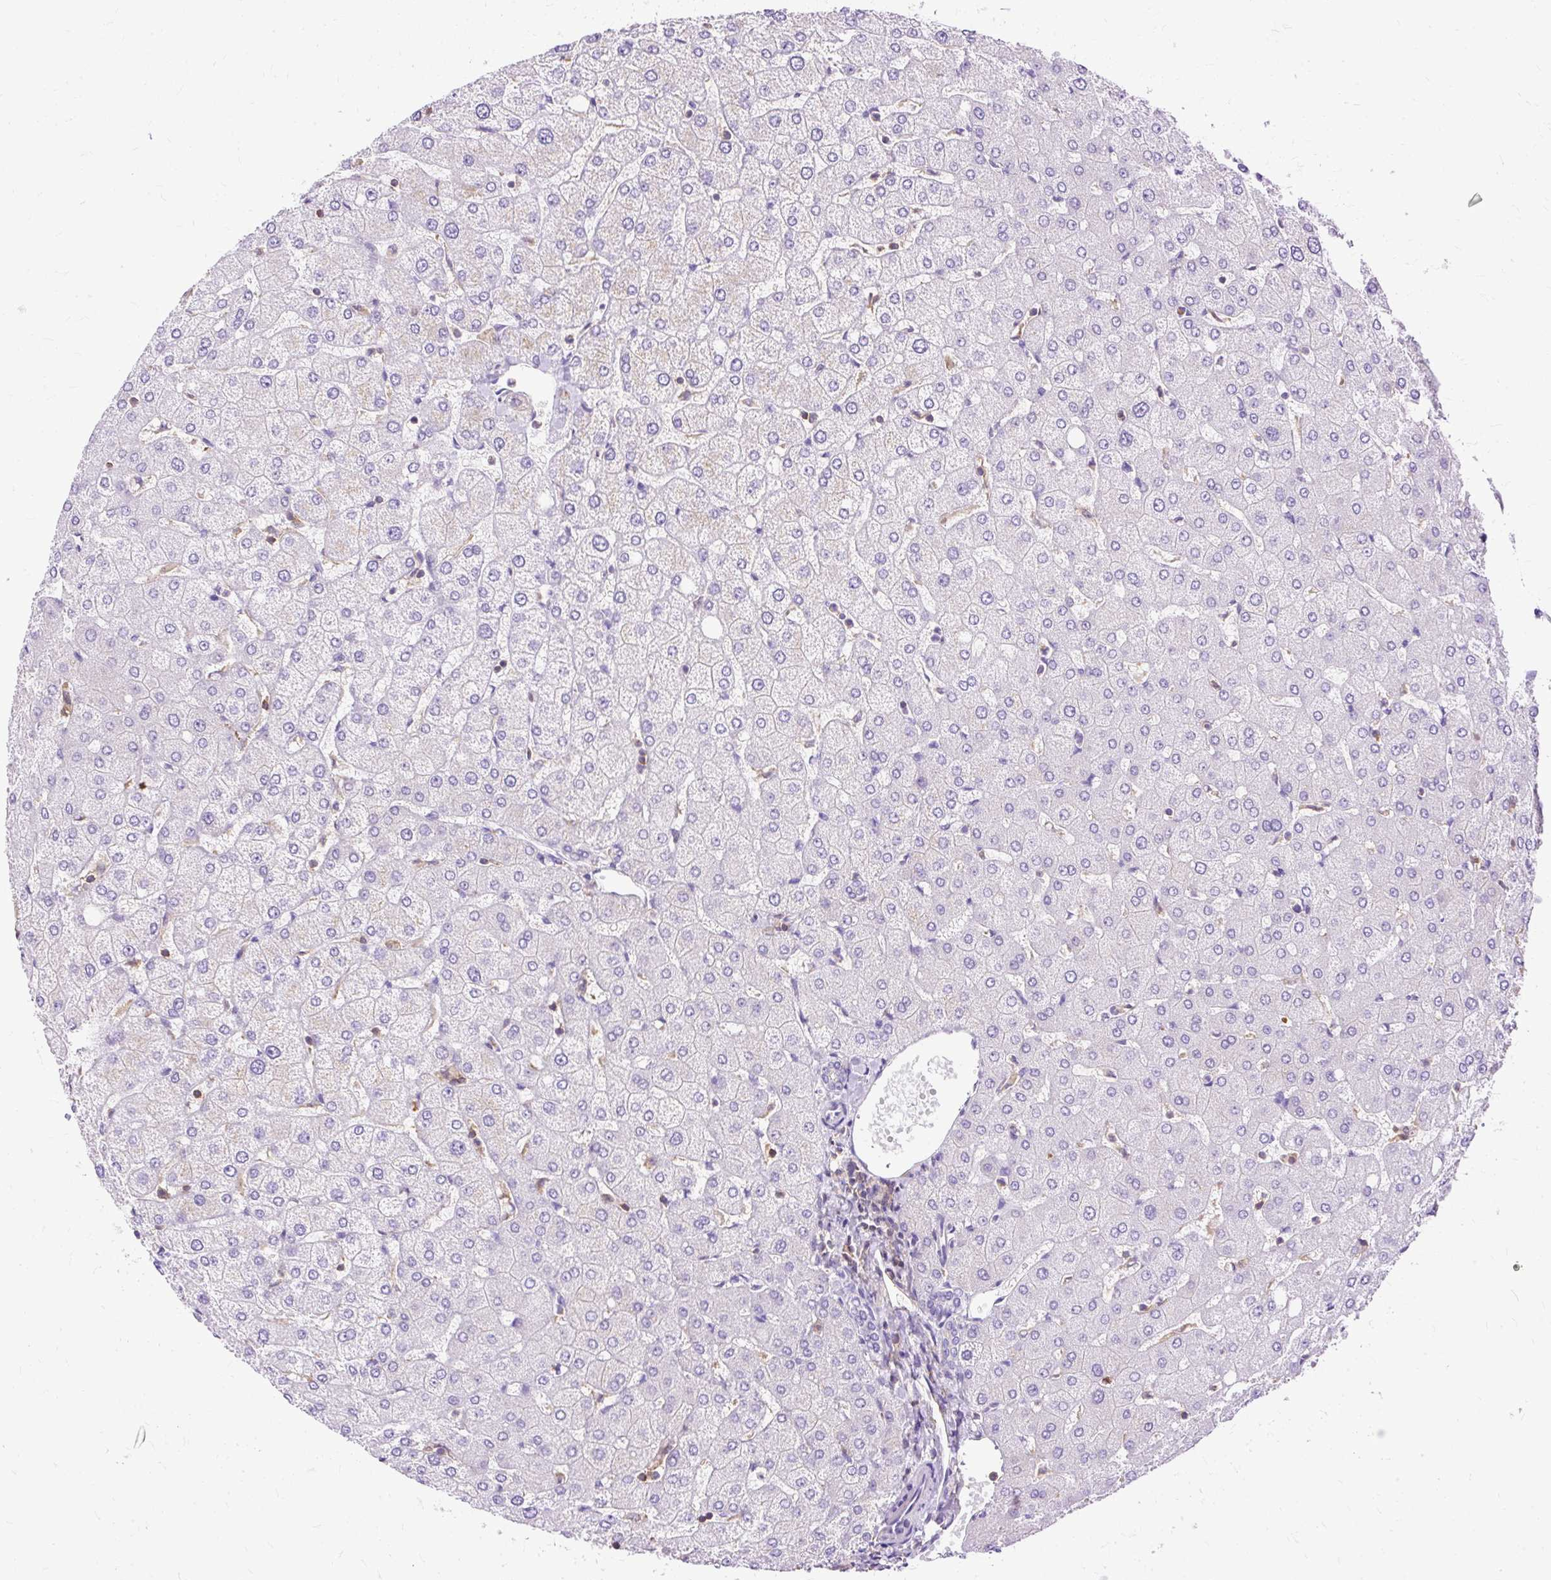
{"staining": {"intensity": "negative", "quantity": "none", "location": "none"}, "tissue": "liver", "cell_type": "Cholangiocytes", "image_type": "normal", "snomed": [{"axis": "morphology", "description": "Normal tissue, NOS"}, {"axis": "topography", "description": "Liver"}], "caption": "Immunohistochemical staining of benign human liver displays no significant staining in cholangiocytes. (DAB immunohistochemistry, high magnification).", "gene": "TWF2", "patient": {"sex": "female", "age": 54}}